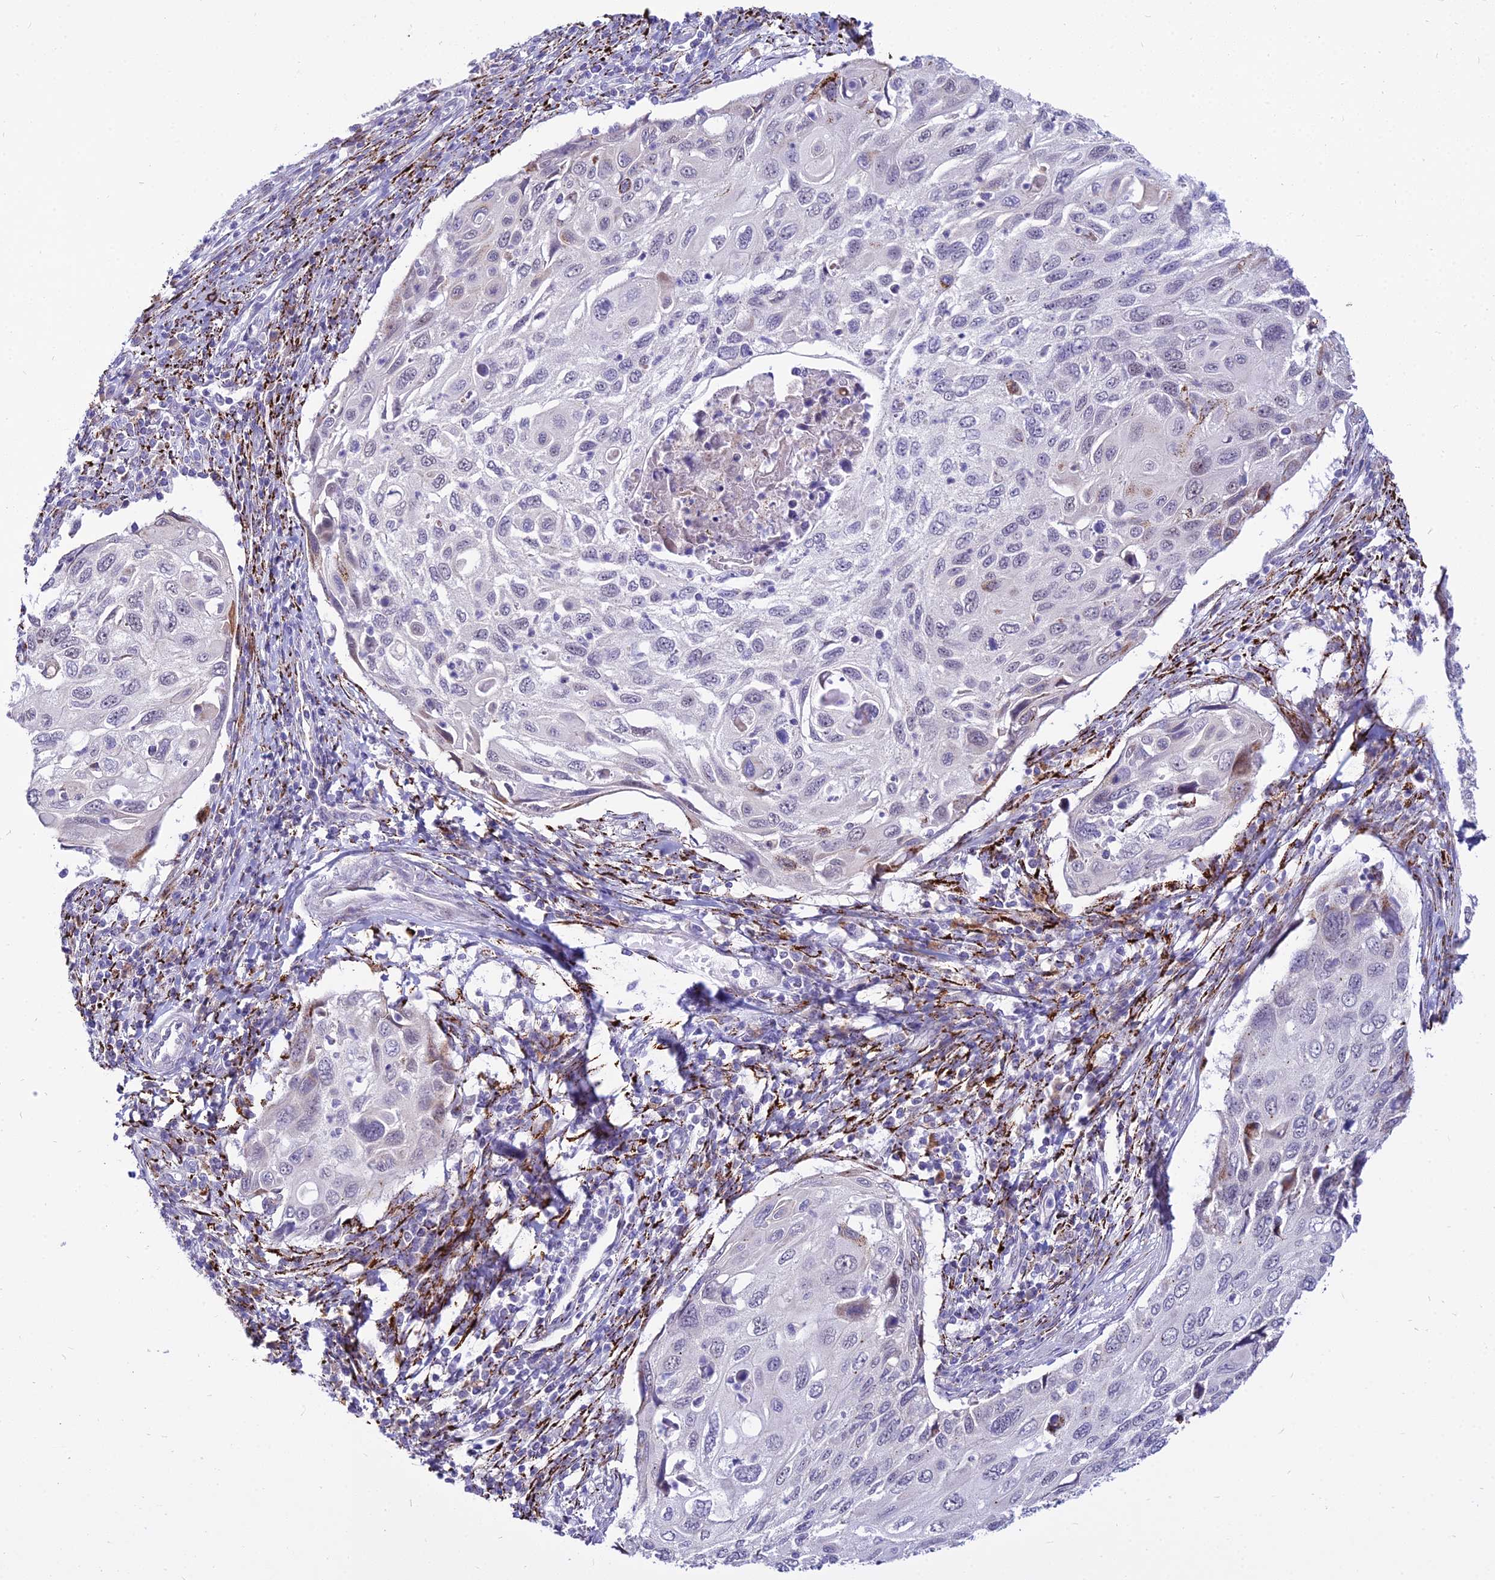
{"staining": {"intensity": "negative", "quantity": "none", "location": "none"}, "tissue": "cervical cancer", "cell_type": "Tumor cells", "image_type": "cancer", "snomed": [{"axis": "morphology", "description": "Squamous cell carcinoma, NOS"}, {"axis": "topography", "description": "Cervix"}], "caption": "Protein analysis of cervical cancer demonstrates no significant positivity in tumor cells. The staining was performed using DAB (3,3'-diaminobenzidine) to visualize the protein expression in brown, while the nuclei were stained in blue with hematoxylin (Magnification: 20x).", "gene": "C6orf163", "patient": {"sex": "female", "age": 70}}